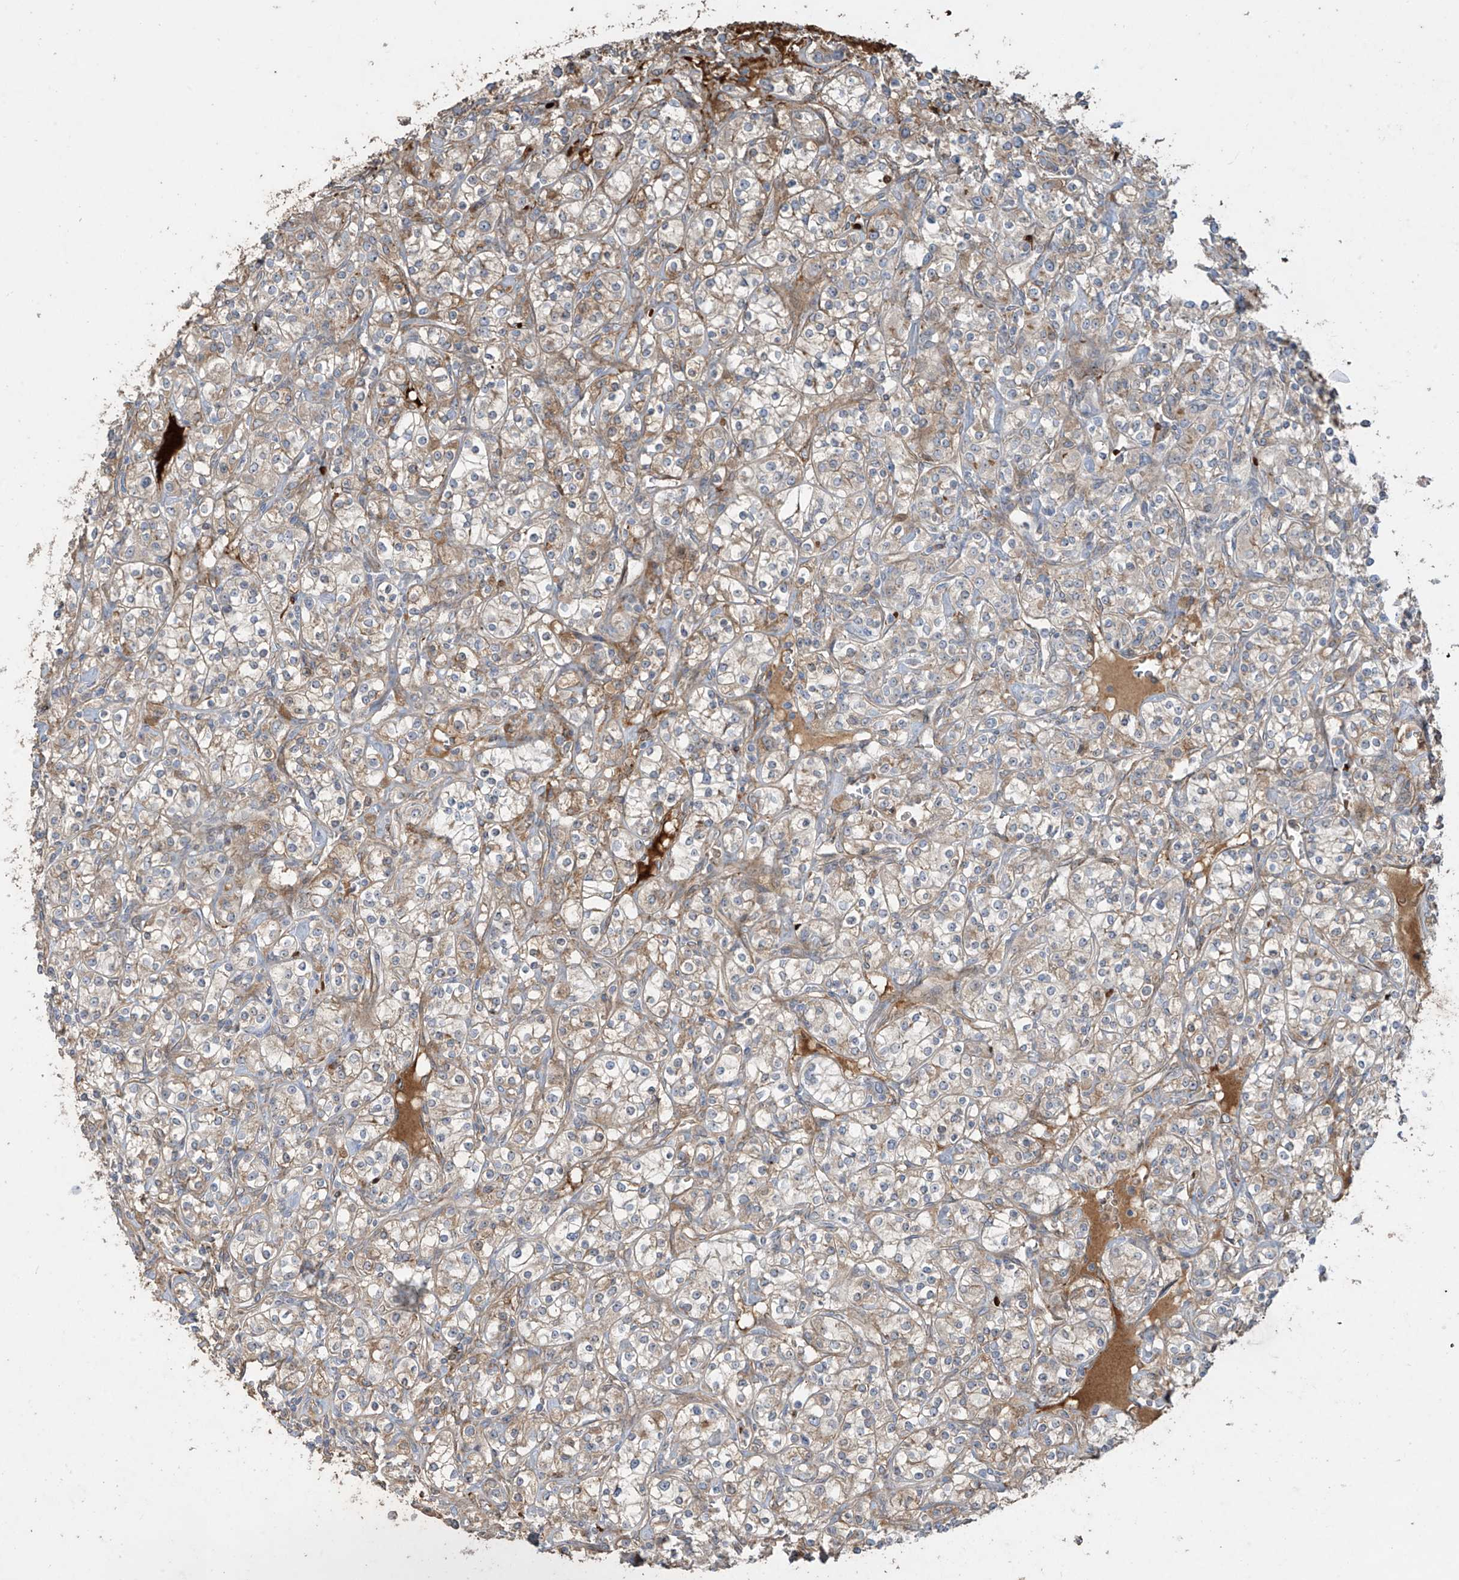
{"staining": {"intensity": "weak", "quantity": "25%-75%", "location": "cytoplasmic/membranous"}, "tissue": "renal cancer", "cell_type": "Tumor cells", "image_type": "cancer", "snomed": [{"axis": "morphology", "description": "Adenocarcinoma, NOS"}, {"axis": "topography", "description": "Kidney"}], "caption": "Immunohistochemical staining of human renal cancer demonstrates low levels of weak cytoplasmic/membranous expression in approximately 25%-75% of tumor cells. (DAB = brown stain, brightfield microscopy at high magnification).", "gene": "ABTB1", "patient": {"sex": "male", "age": 77}}